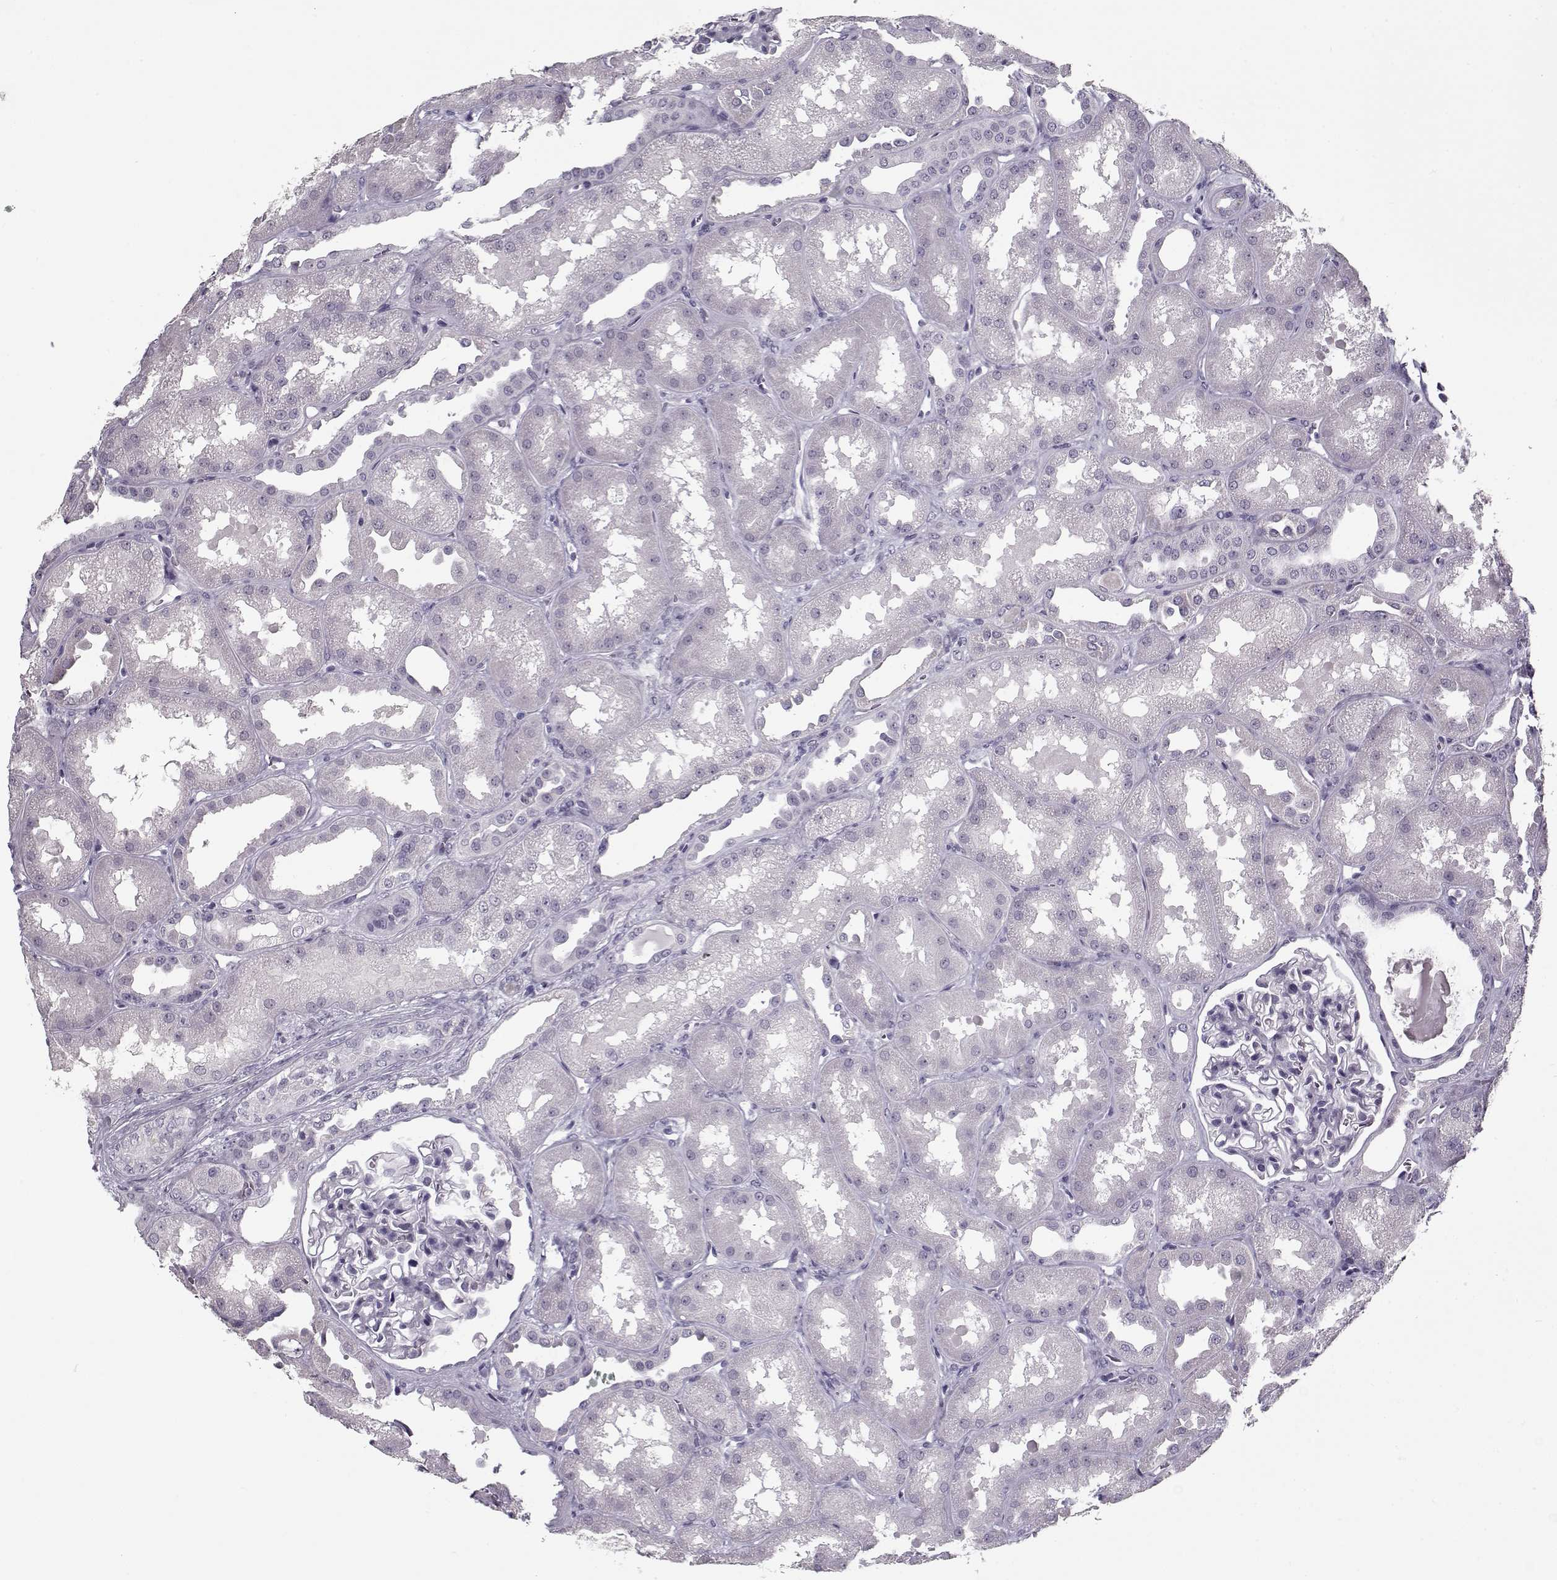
{"staining": {"intensity": "negative", "quantity": "none", "location": "none"}, "tissue": "kidney", "cell_type": "Cells in glomeruli", "image_type": "normal", "snomed": [{"axis": "morphology", "description": "Normal tissue, NOS"}, {"axis": "topography", "description": "Kidney"}], "caption": "Kidney stained for a protein using immunohistochemistry shows no positivity cells in glomeruli.", "gene": "RNF32", "patient": {"sex": "male", "age": 61}}